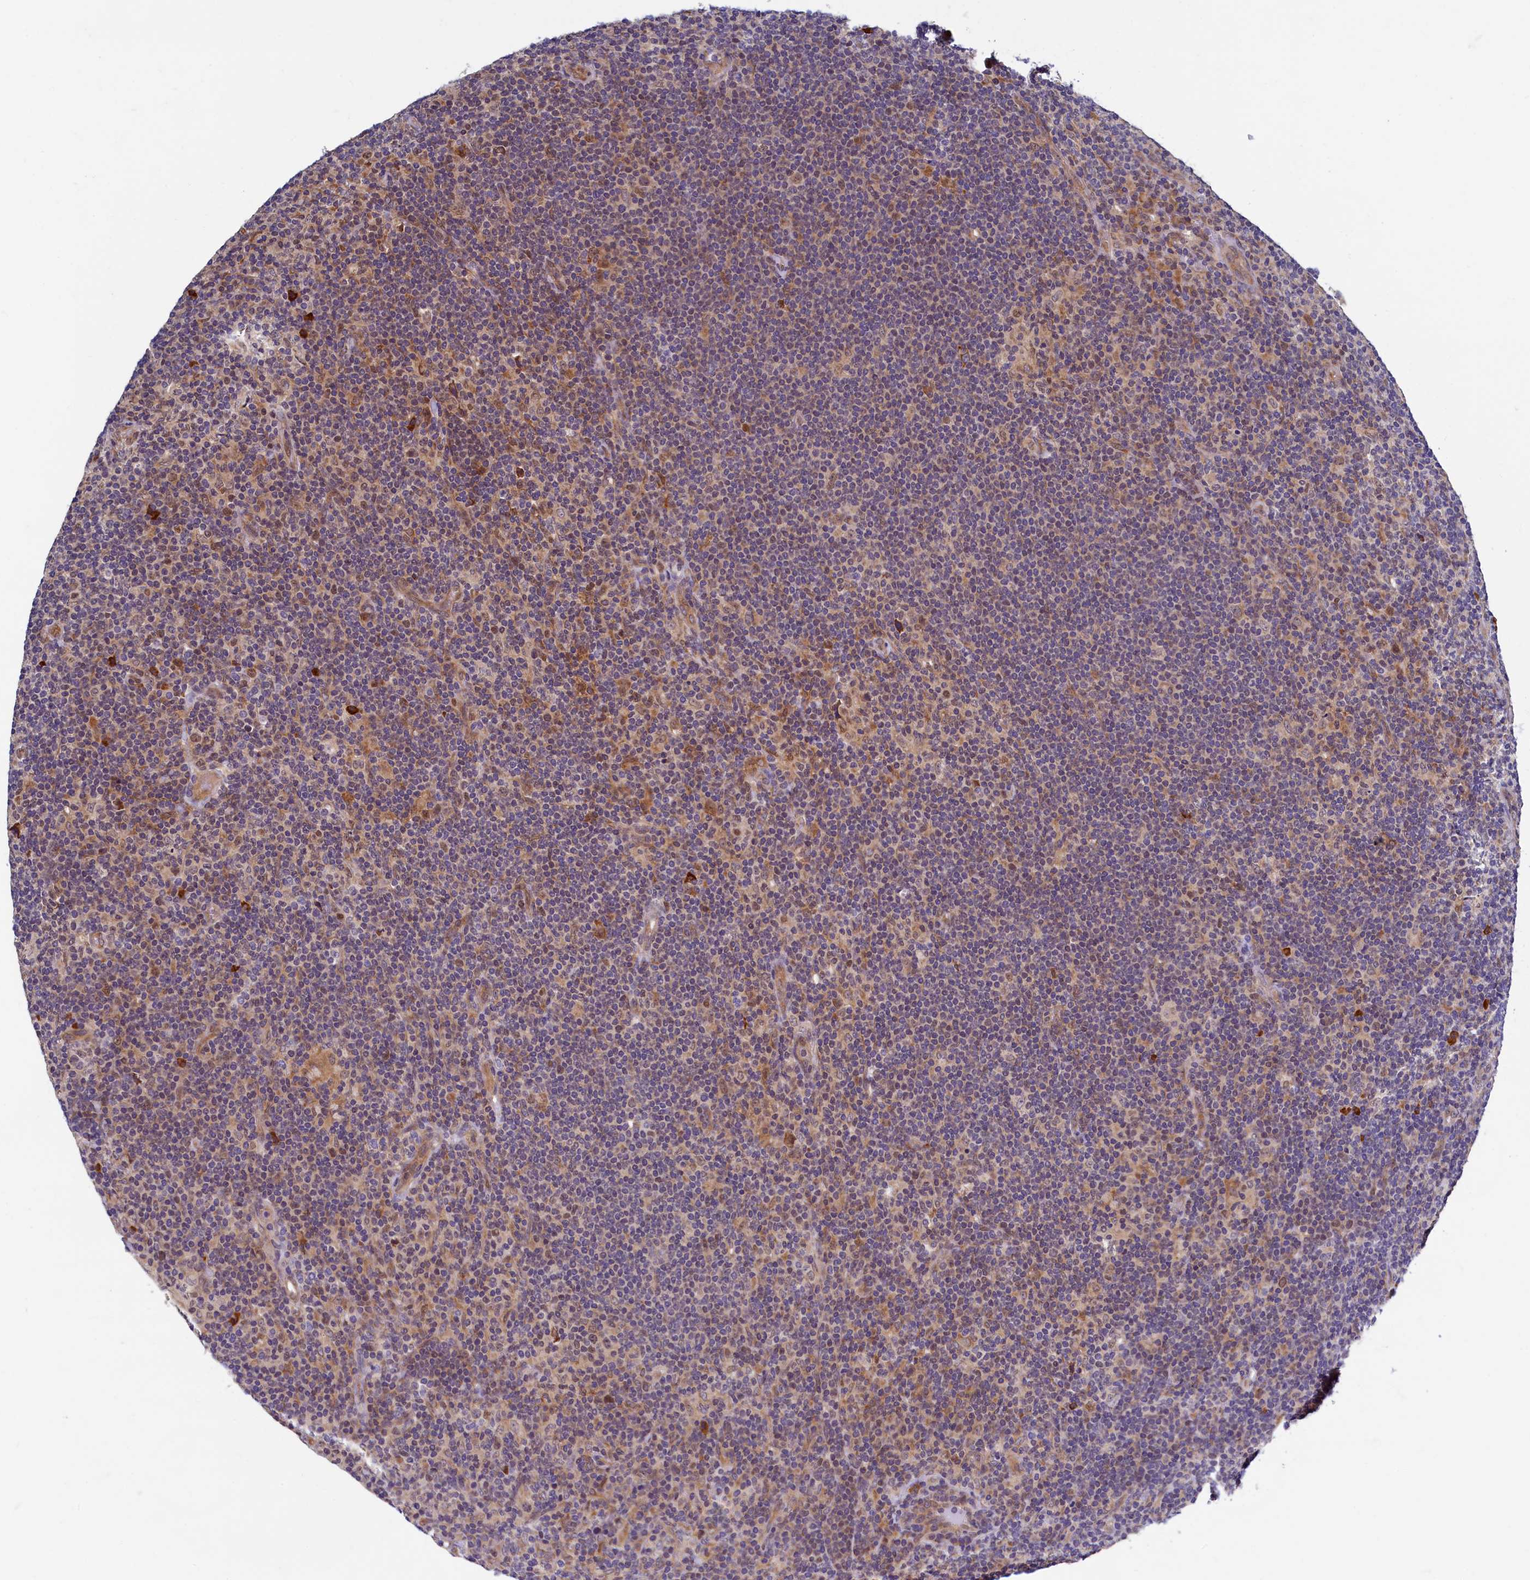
{"staining": {"intensity": "negative", "quantity": "none", "location": "none"}, "tissue": "lymphoma", "cell_type": "Tumor cells", "image_type": "cancer", "snomed": [{"axis": "morphology", "description": "Hodgkin's disease, NOS"}, {"axis": "topography", "description": "Lymph node"}], "caption": "Protein analysis of lymphoma demonstrates no significant staining in tumor cells.", "gene": "SLC16A14", "patient": {"sex": "female", "age": 57}}